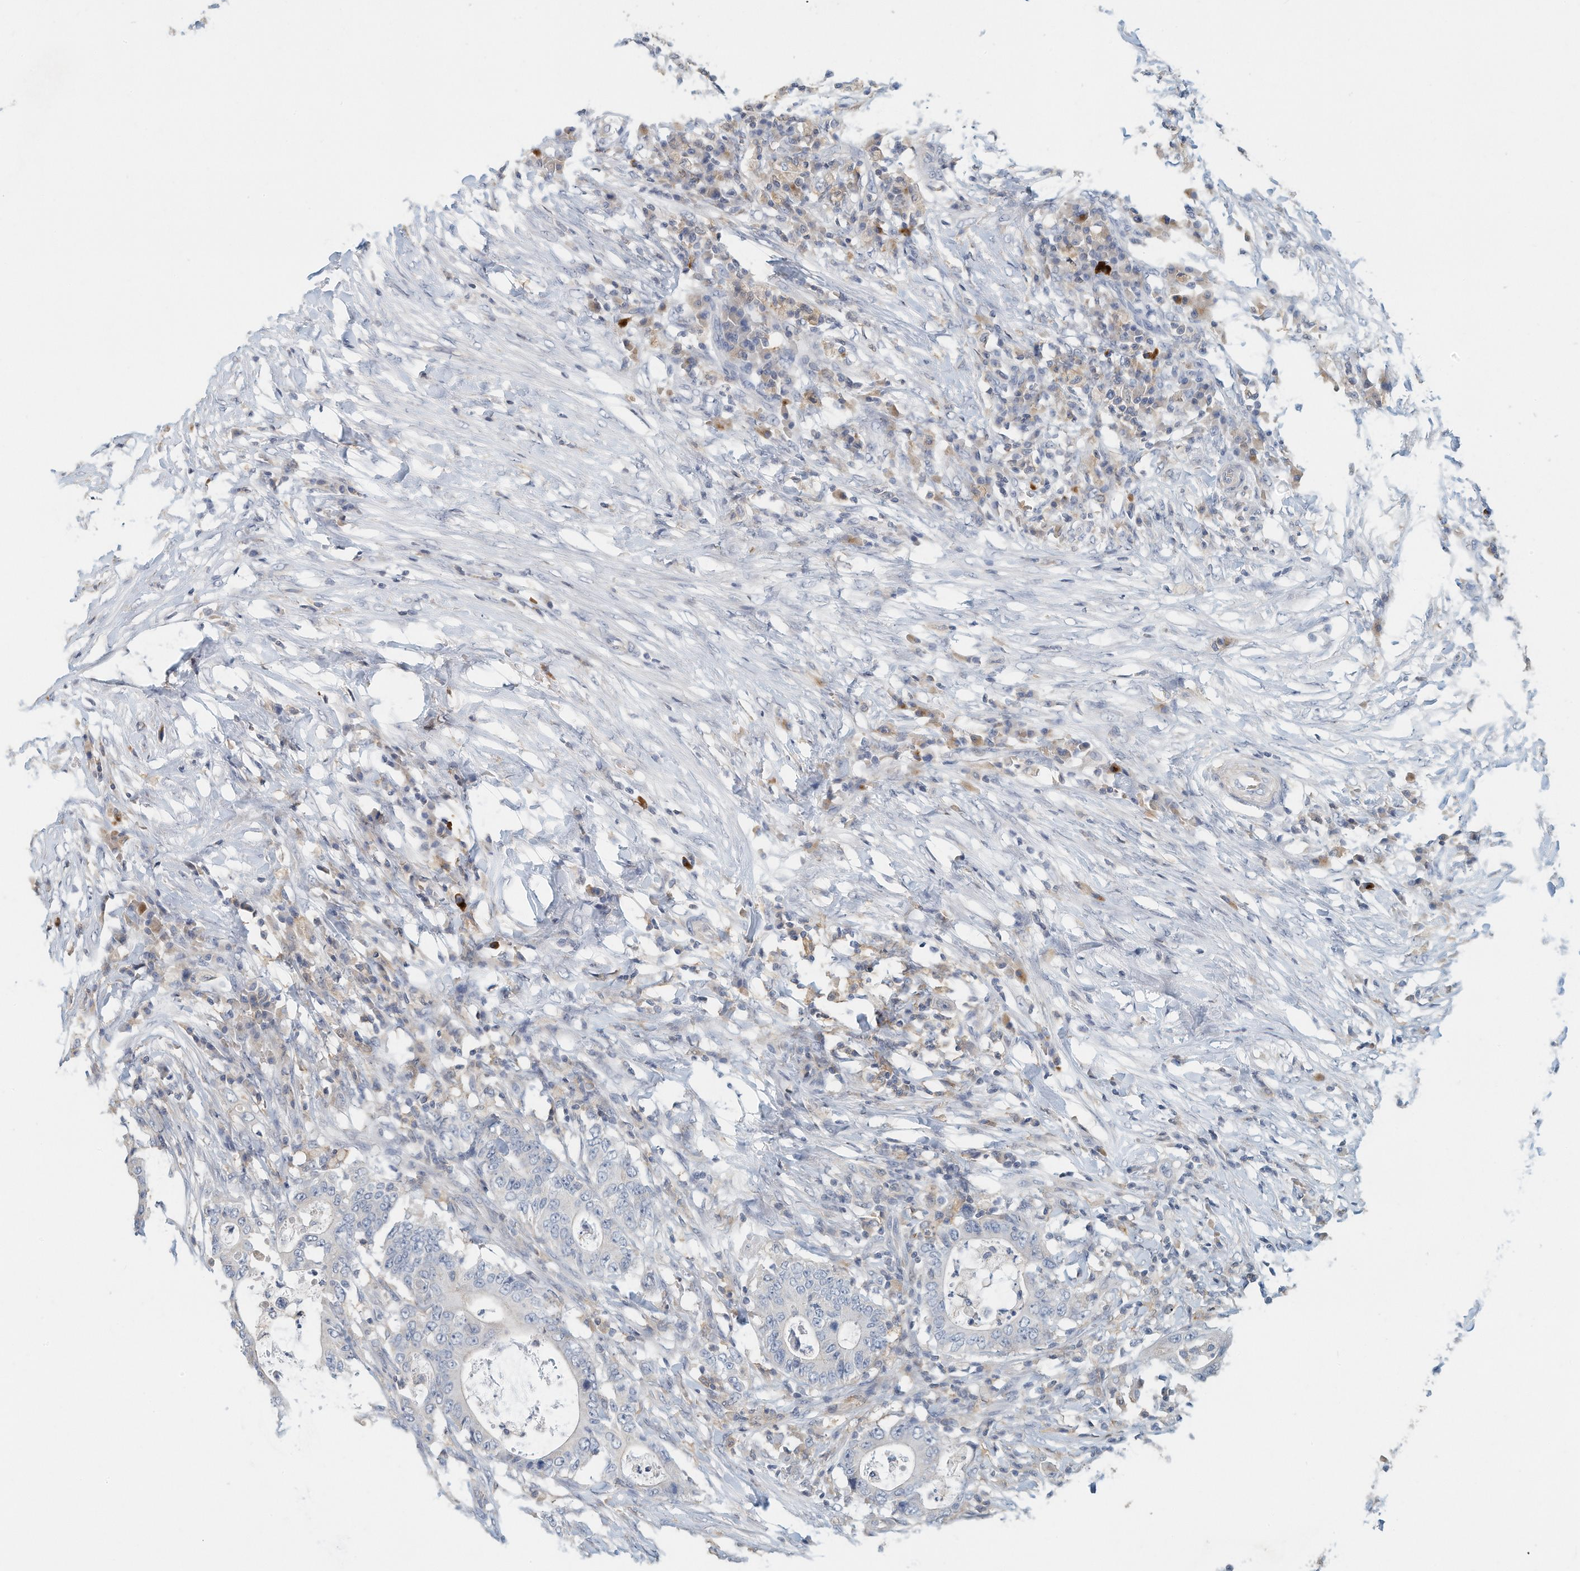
{"staining": {"intensity": "negative", "quantity": "none", "location": "none"}, "tissue": "colorectal cancer", "cell_type": "Tumor cells", "image_type": "cancer", "snomed": [{"axis": "morphology", "description": "Adenocarcinoma, NOS"}, {"axis": "topography", "description": "Colon"}], "caption": "A high-resolution histopathology image shows immunohistochemistry (IHC) staining of colorectal adenocarcinoma, which reveals no significant expression in tumor cells.", "gene": "MICAL1", "patient": {"sex": "male", "age": 83}}